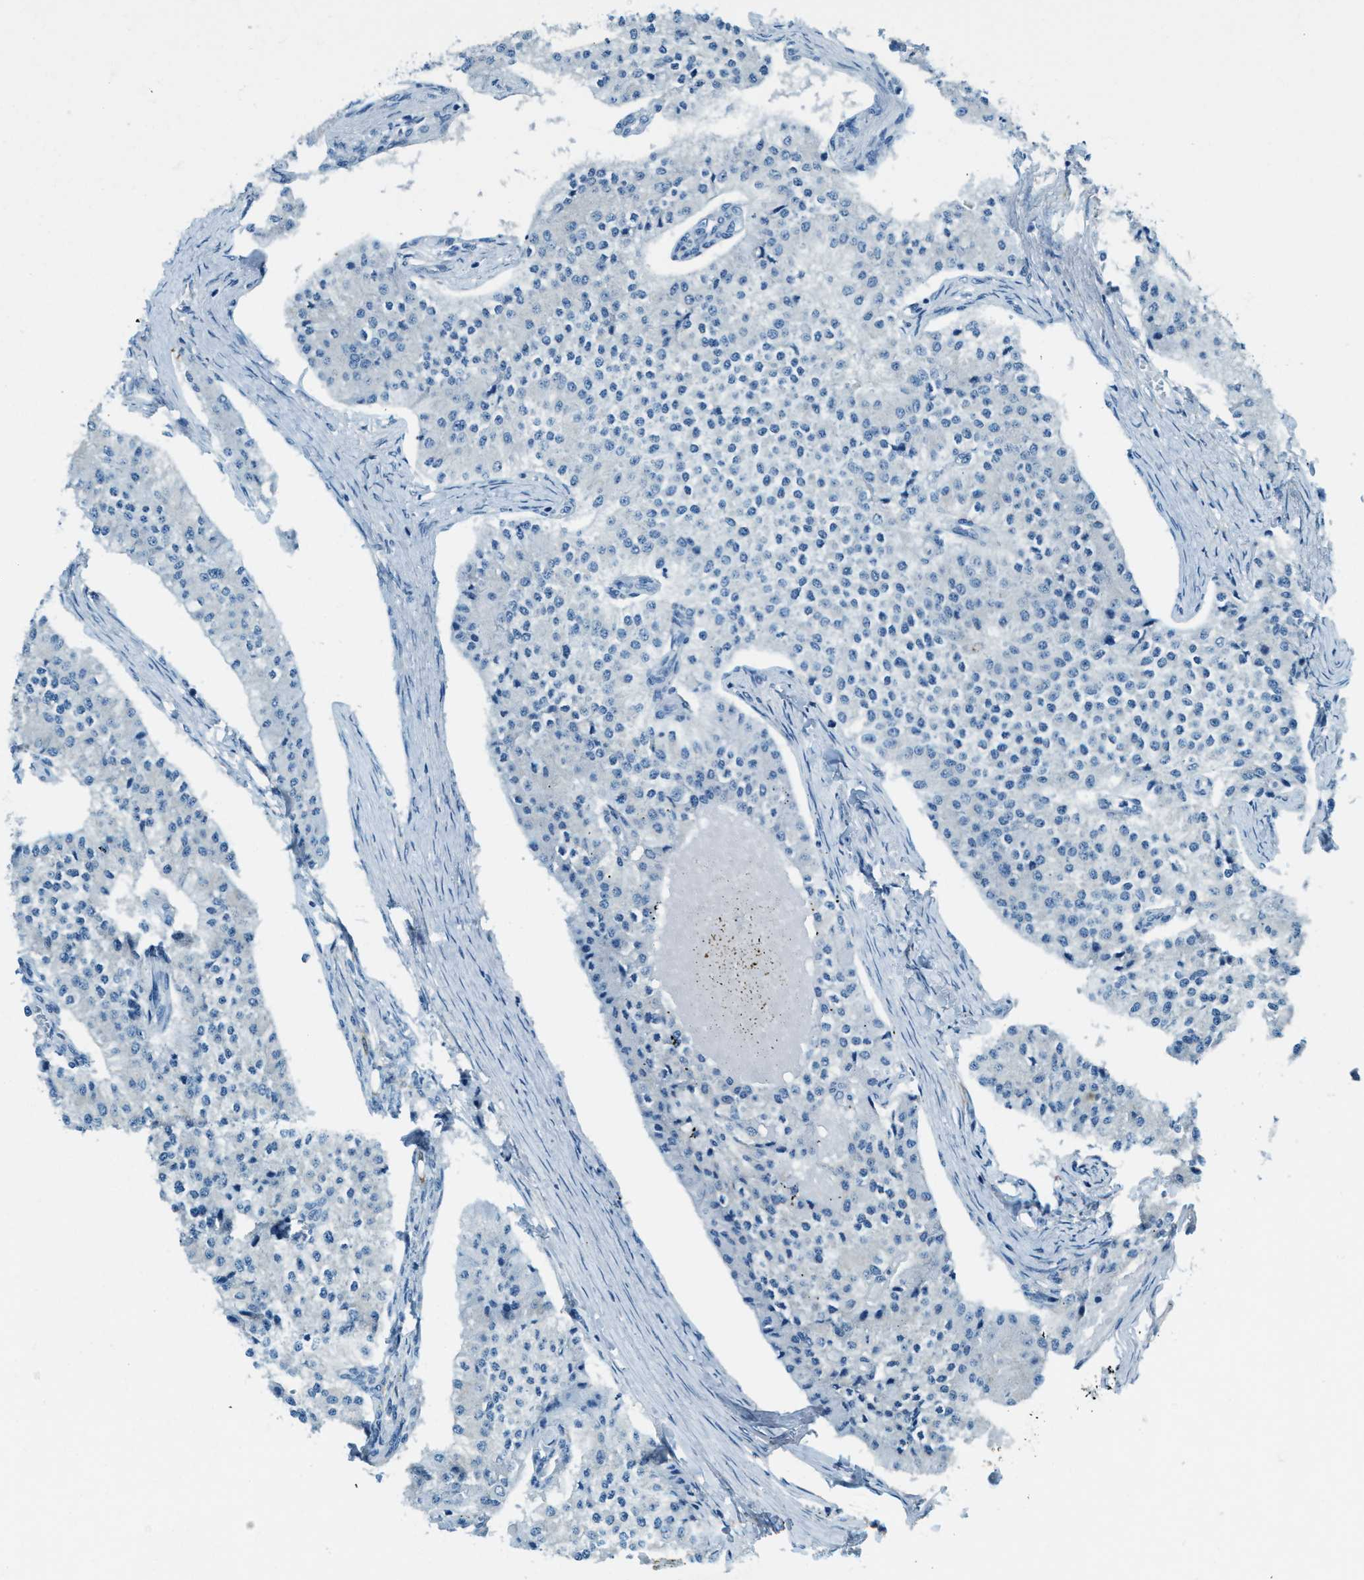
{"staining": {"intensity": "negative", "quantity": "none", "location": "none"}, "tissue": "carcinoid", "cell_type": "Tumor cells", "image_type": "cancer", "snomed": [{"axis": "morphology", "description": "Carcinoid, malignant, NOS"}, {"axis": "topography", "description": "Colon"}], "caption": "This image is of carcinoid stained with immunohistochemistry (IHC) to label a protein in brown with the nuclei are counter-stained blue. There is no expression in tumor cells.", "gene": "MATCAP2", "patient": {"sex": "female", "age": 52}}